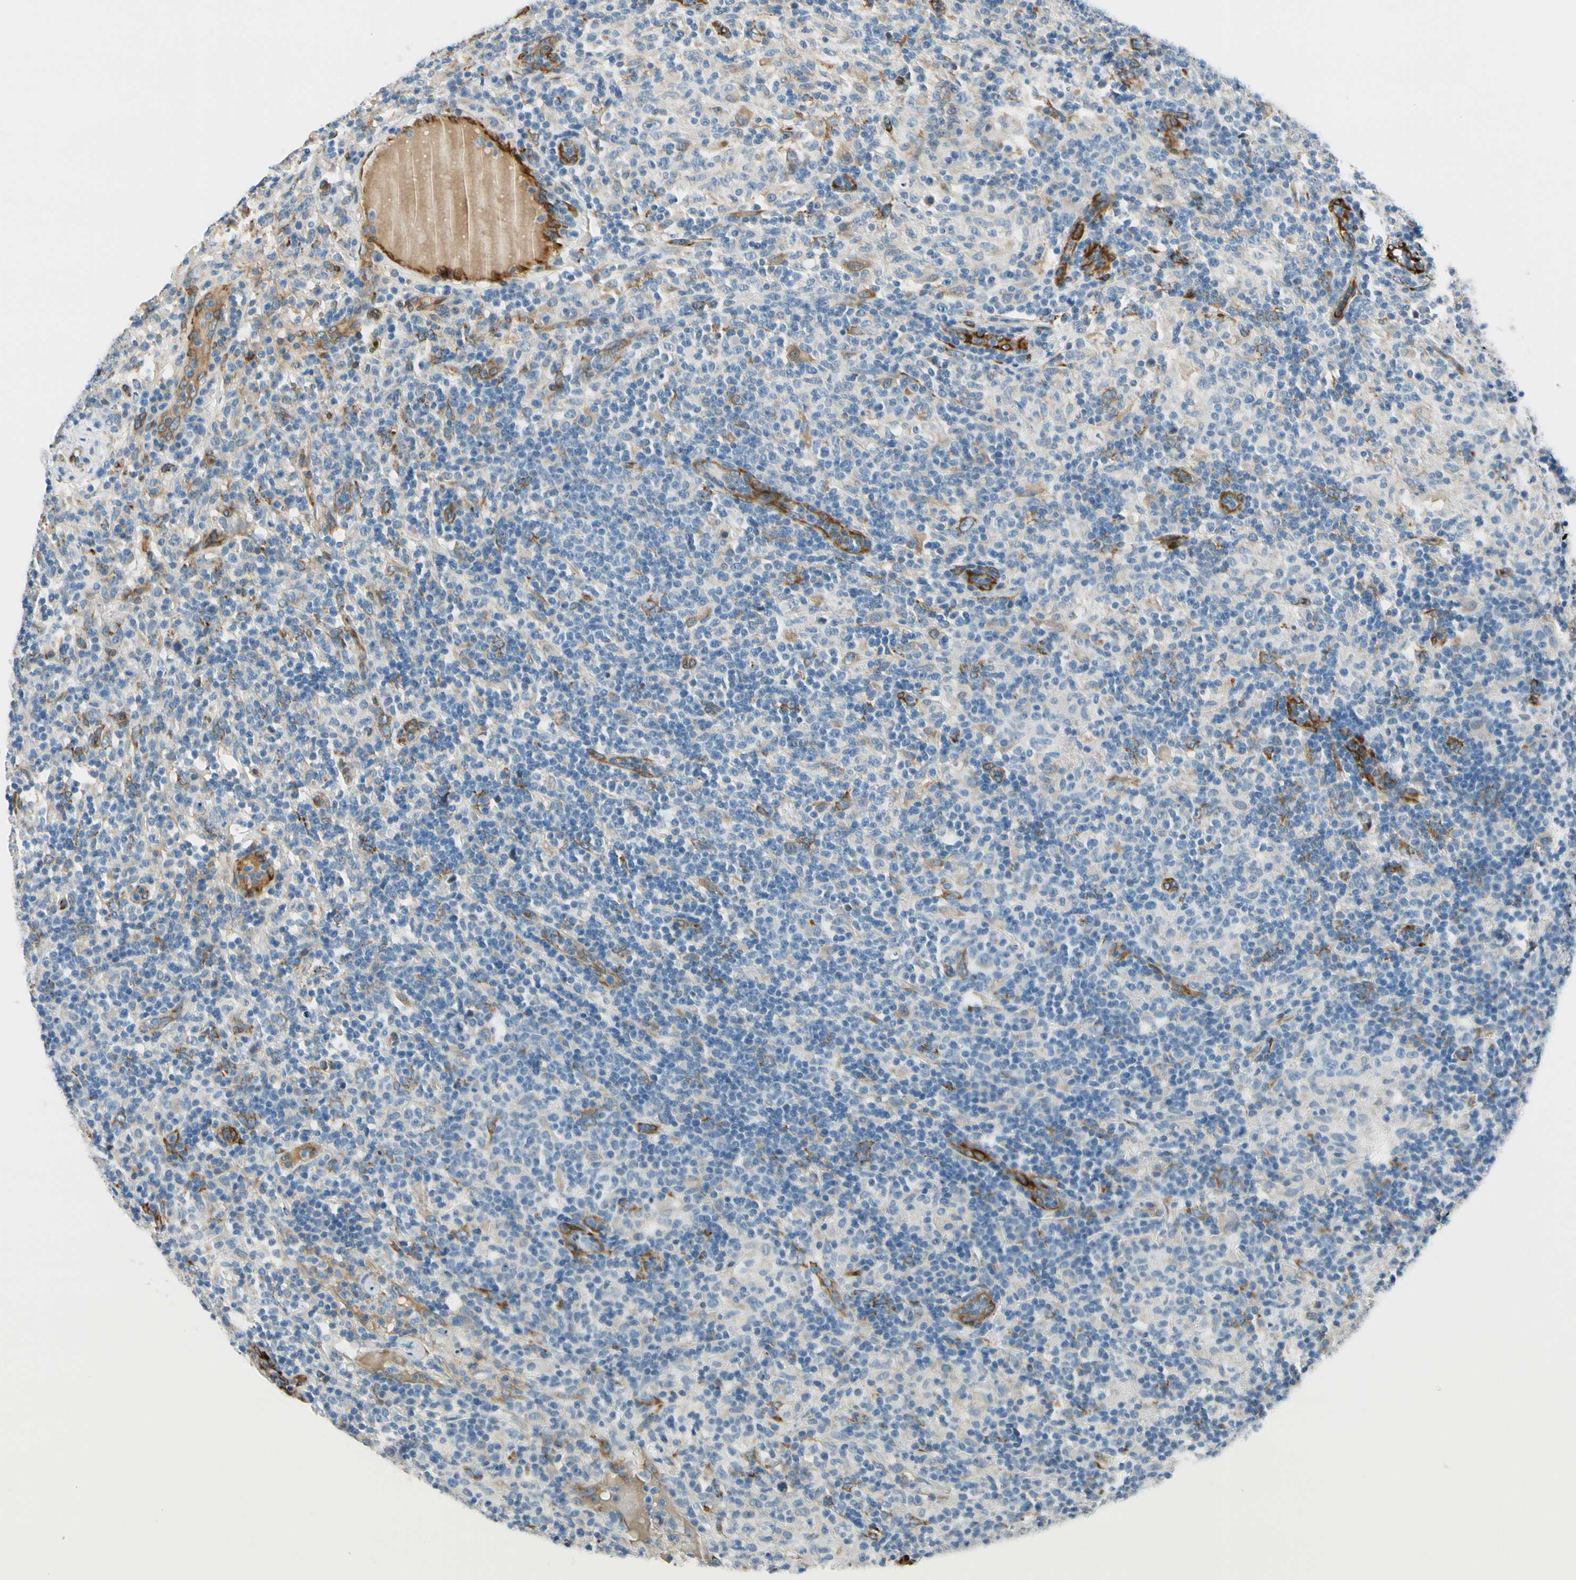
{"staining": {"intensity": "negative", "quantity": "none", "location": "none"}, "tissue": "lymphoma", "cell_type": "Tumor cells", "image_type": "cancer", "snomed": [{"axis": "morphology", "description": "Hodgkin's disease, NOS"}, {"axis": "topography", "description": "Lymph node"}], "caption": "Tumor cells show no significant positivity in lymphoma.", "gene": "FKBP7", "patient": {"sex": "male", "age": 70}}